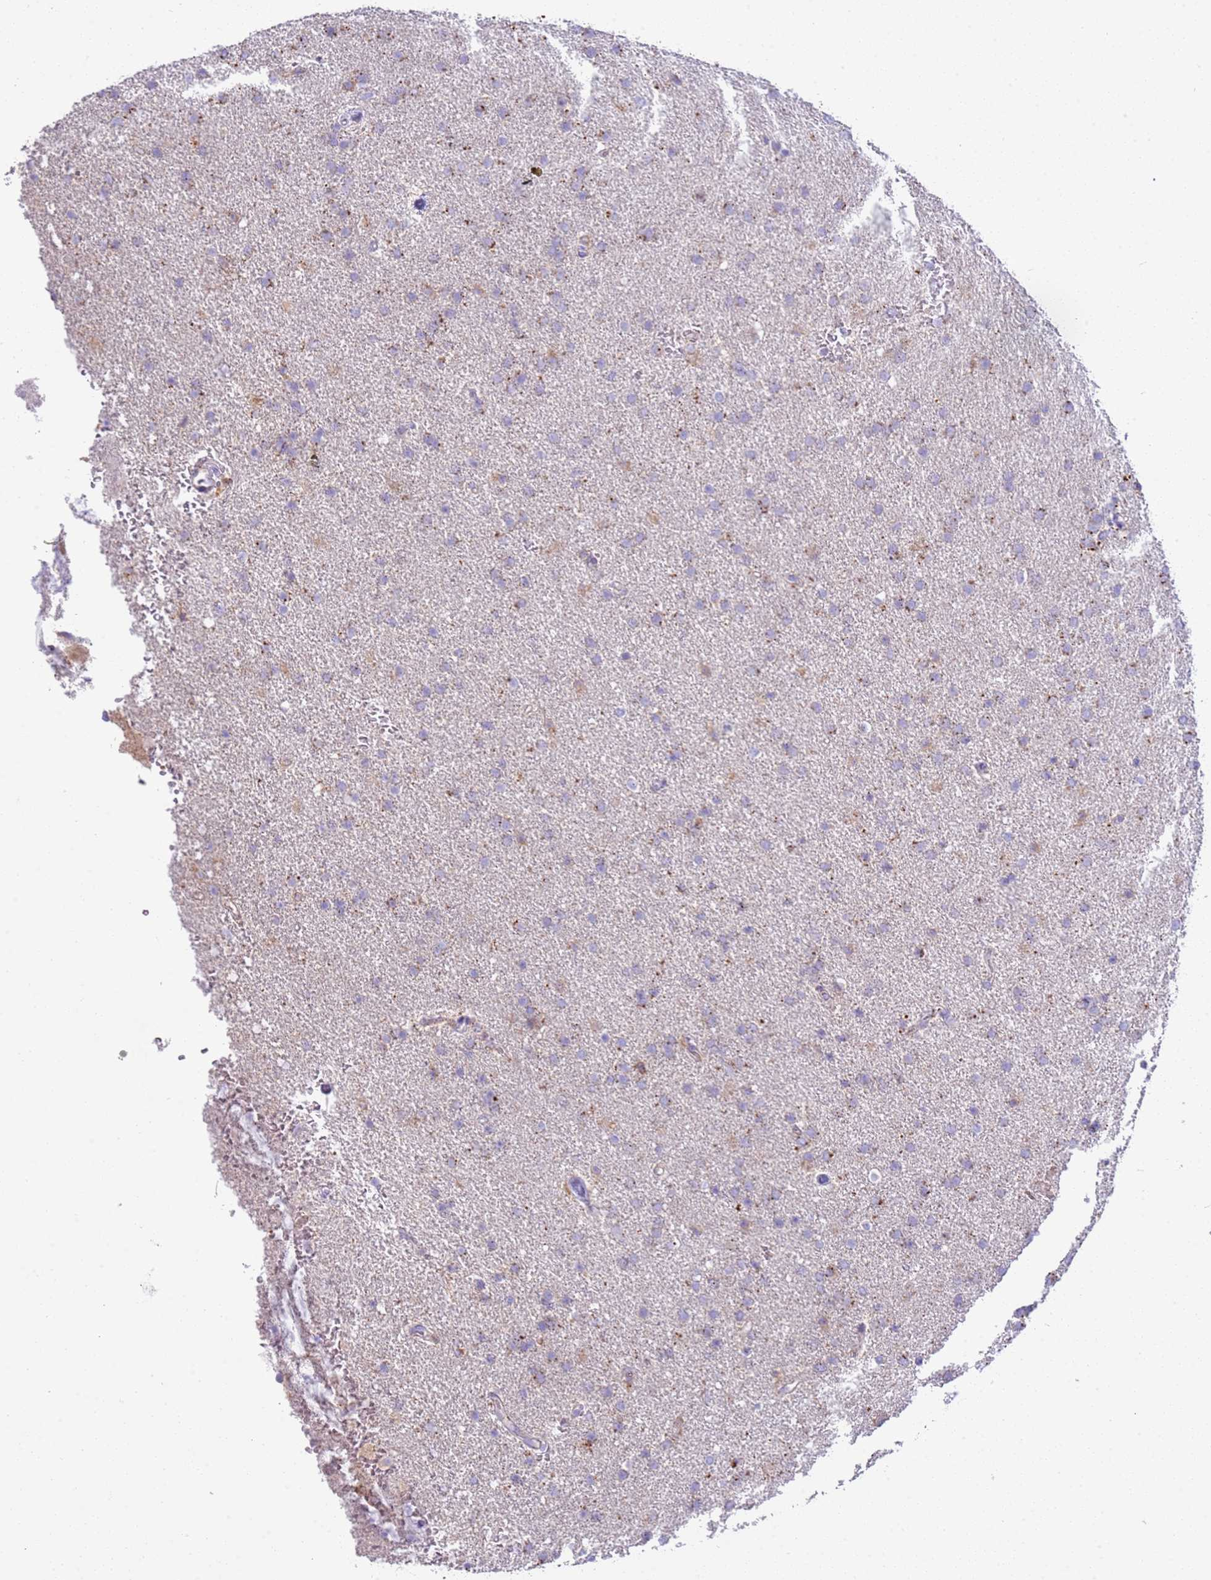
{"staining": {"intensity": "strong", "quantity": "<25%", "location": "cytoplasmic/membranous"}, "tissue": "glioma", "cell_type": "Tumor cells", "image_type": "cancer", "snomed": [{"axis": "morphology", "description": "Glioma, malignant, High grade"}, {"axis": "topography", "description": "Brain"}], "caption": "A brown stain highlights strong cytoplasmic/membranous expression of a protein in high-grade glioma (malignant) tumor cells.", "gene": "TTPAL", "patient": {"sex": "male", "age": 72}}